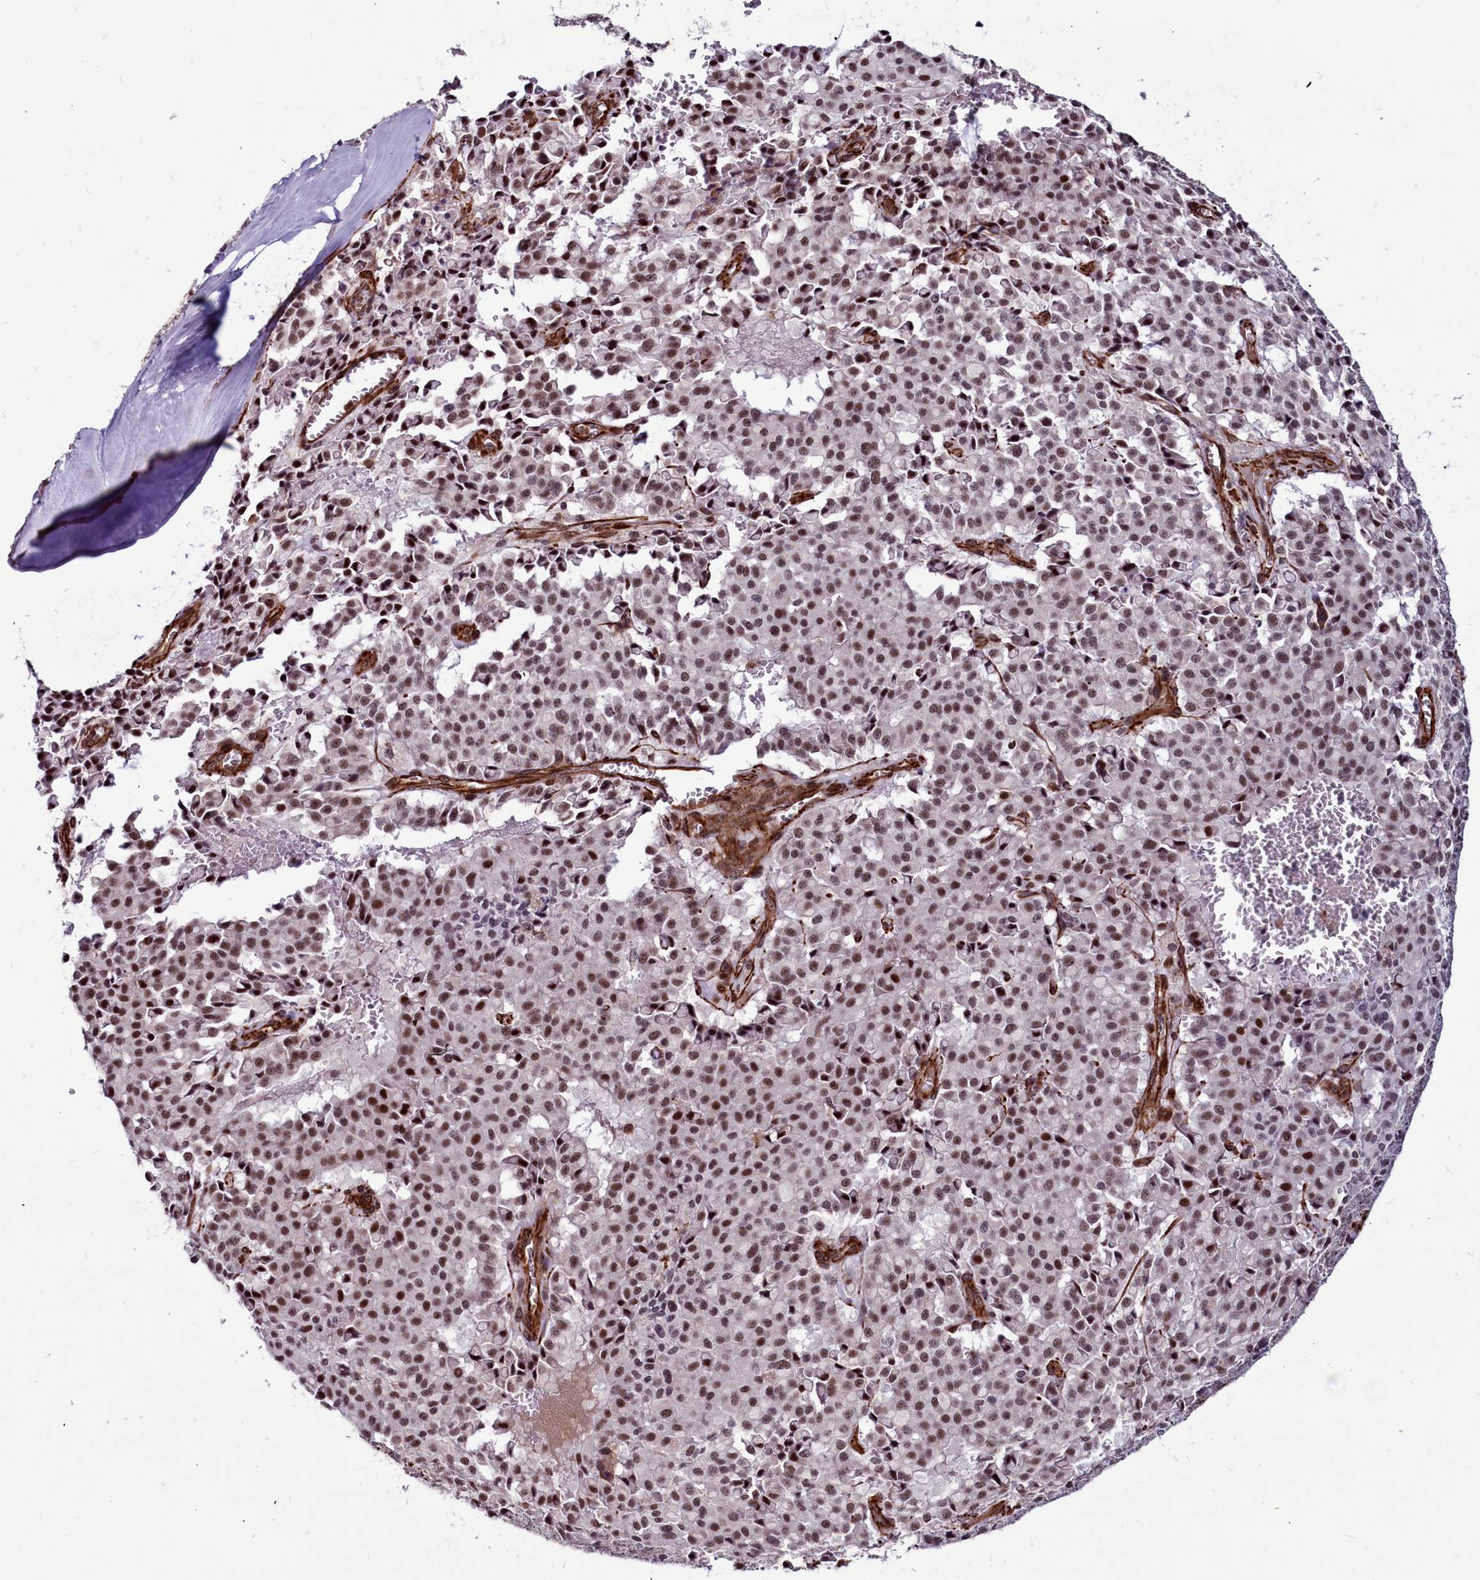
{"staining": {"intensity": "moderate", "quantity": ">75%", "location": "nuclear"}, "tissue": "pancreatic cancer", "cell_type": "Tumor cells", "image_type": "cancer", "snomed": [{"axis": "morphology", "description": "Adenocarcinoma, NOS"}, {"axis": "topography", "description": "Pancreas"}], "caption": "This is an image of immunohistochemistry (IHC) staining of pancreatic cancer, which shows moderate positivity in the nuclear of tumor cells.", "gene": "CLK3", "patient": {"sex": "male", "age": 65}}